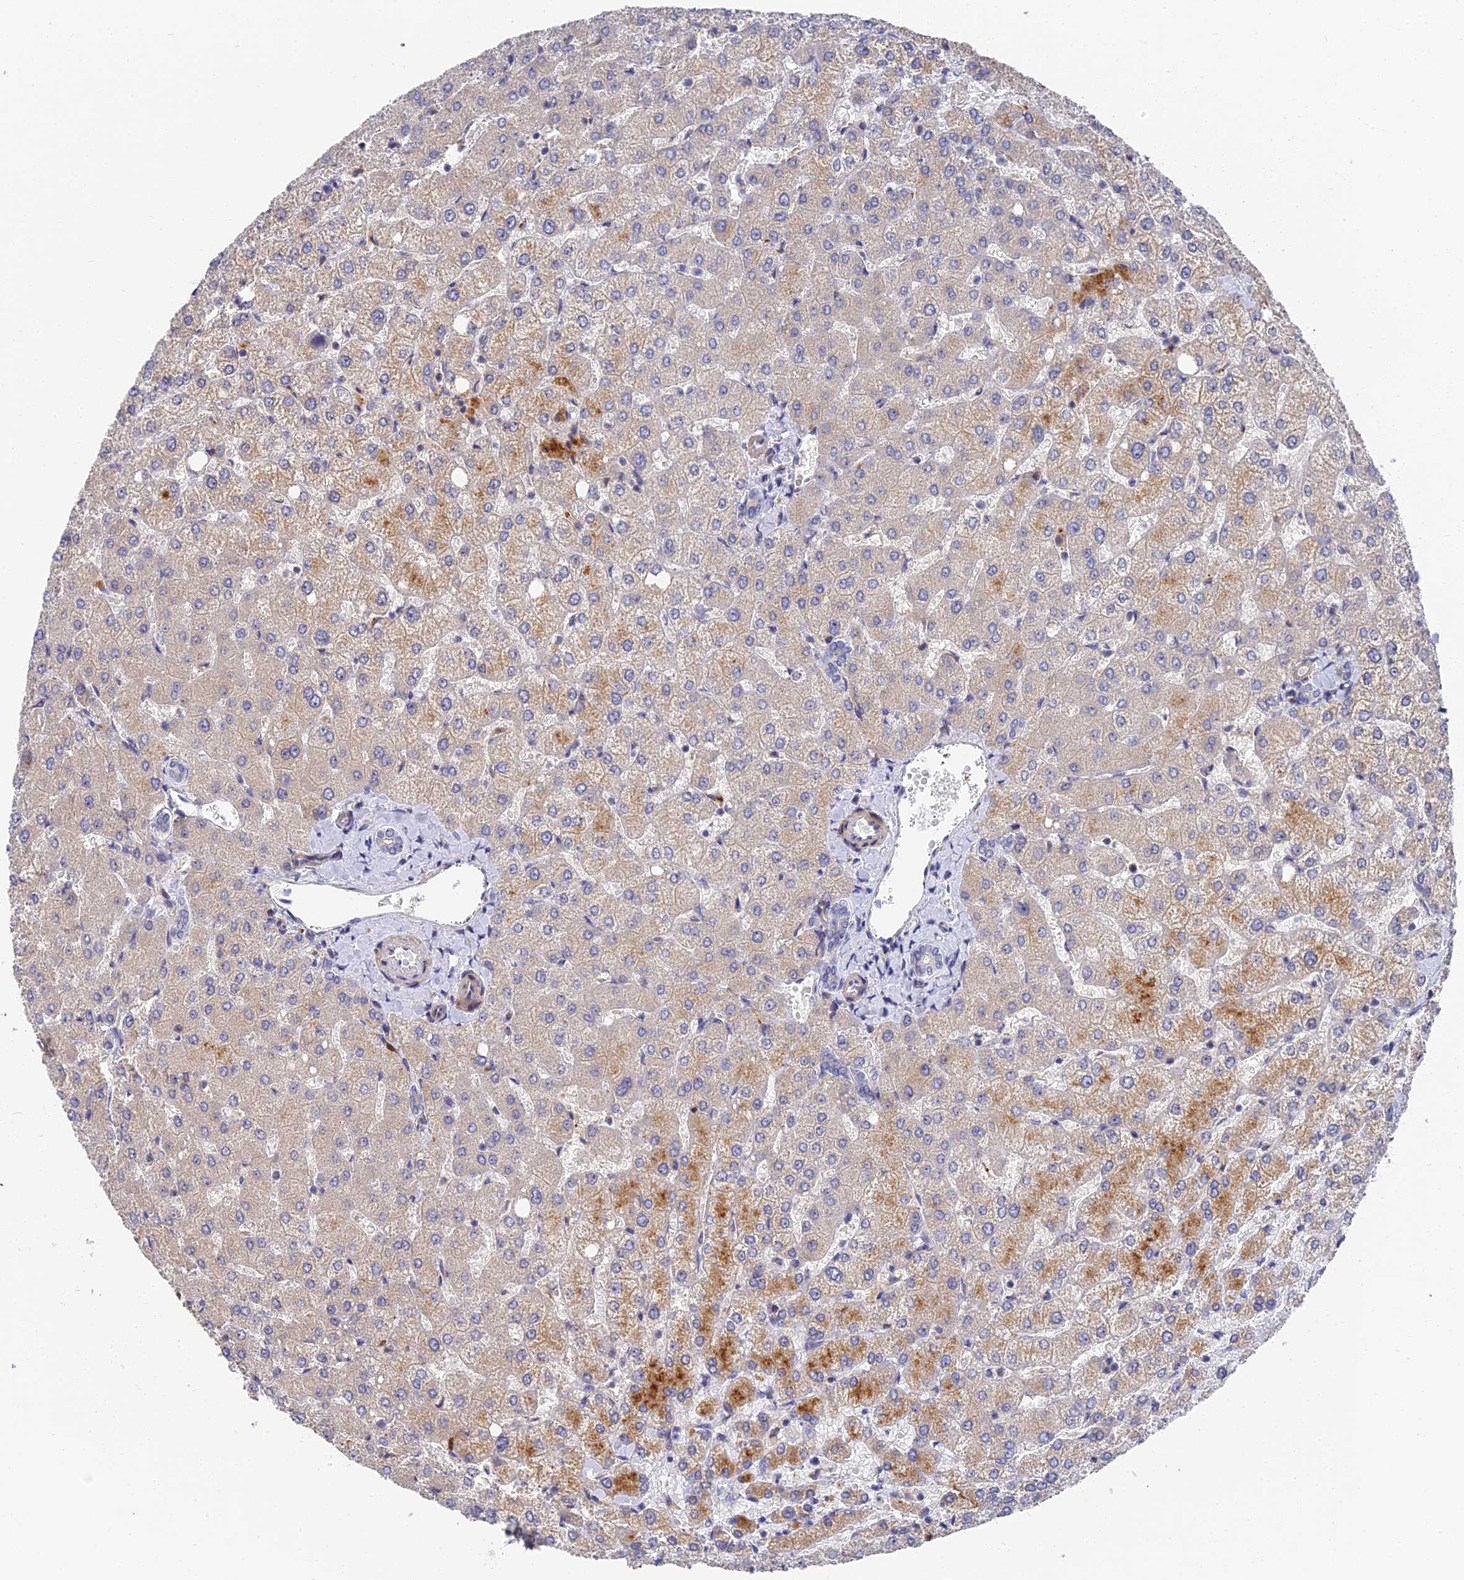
{"staining": {"intensity": "negative", "quantity": "none", "location": "none"}, "tissue": "liver", "cell_type": "Cholangiocytes", "image_type": "normal", "snomed": [{"axis": "morphology", "description": "Normal tissue, NOS"}, {"axis": "topography", "description": "Liver"}], "caption": "Immunohistochemistry photomicrograph of unremarkable liver: human liver stained with DAB demonstrates no significant protein positivity in cholangiocytes.", "gene": "CCDC113", "patient": {"sex": "female", "age": 54}}